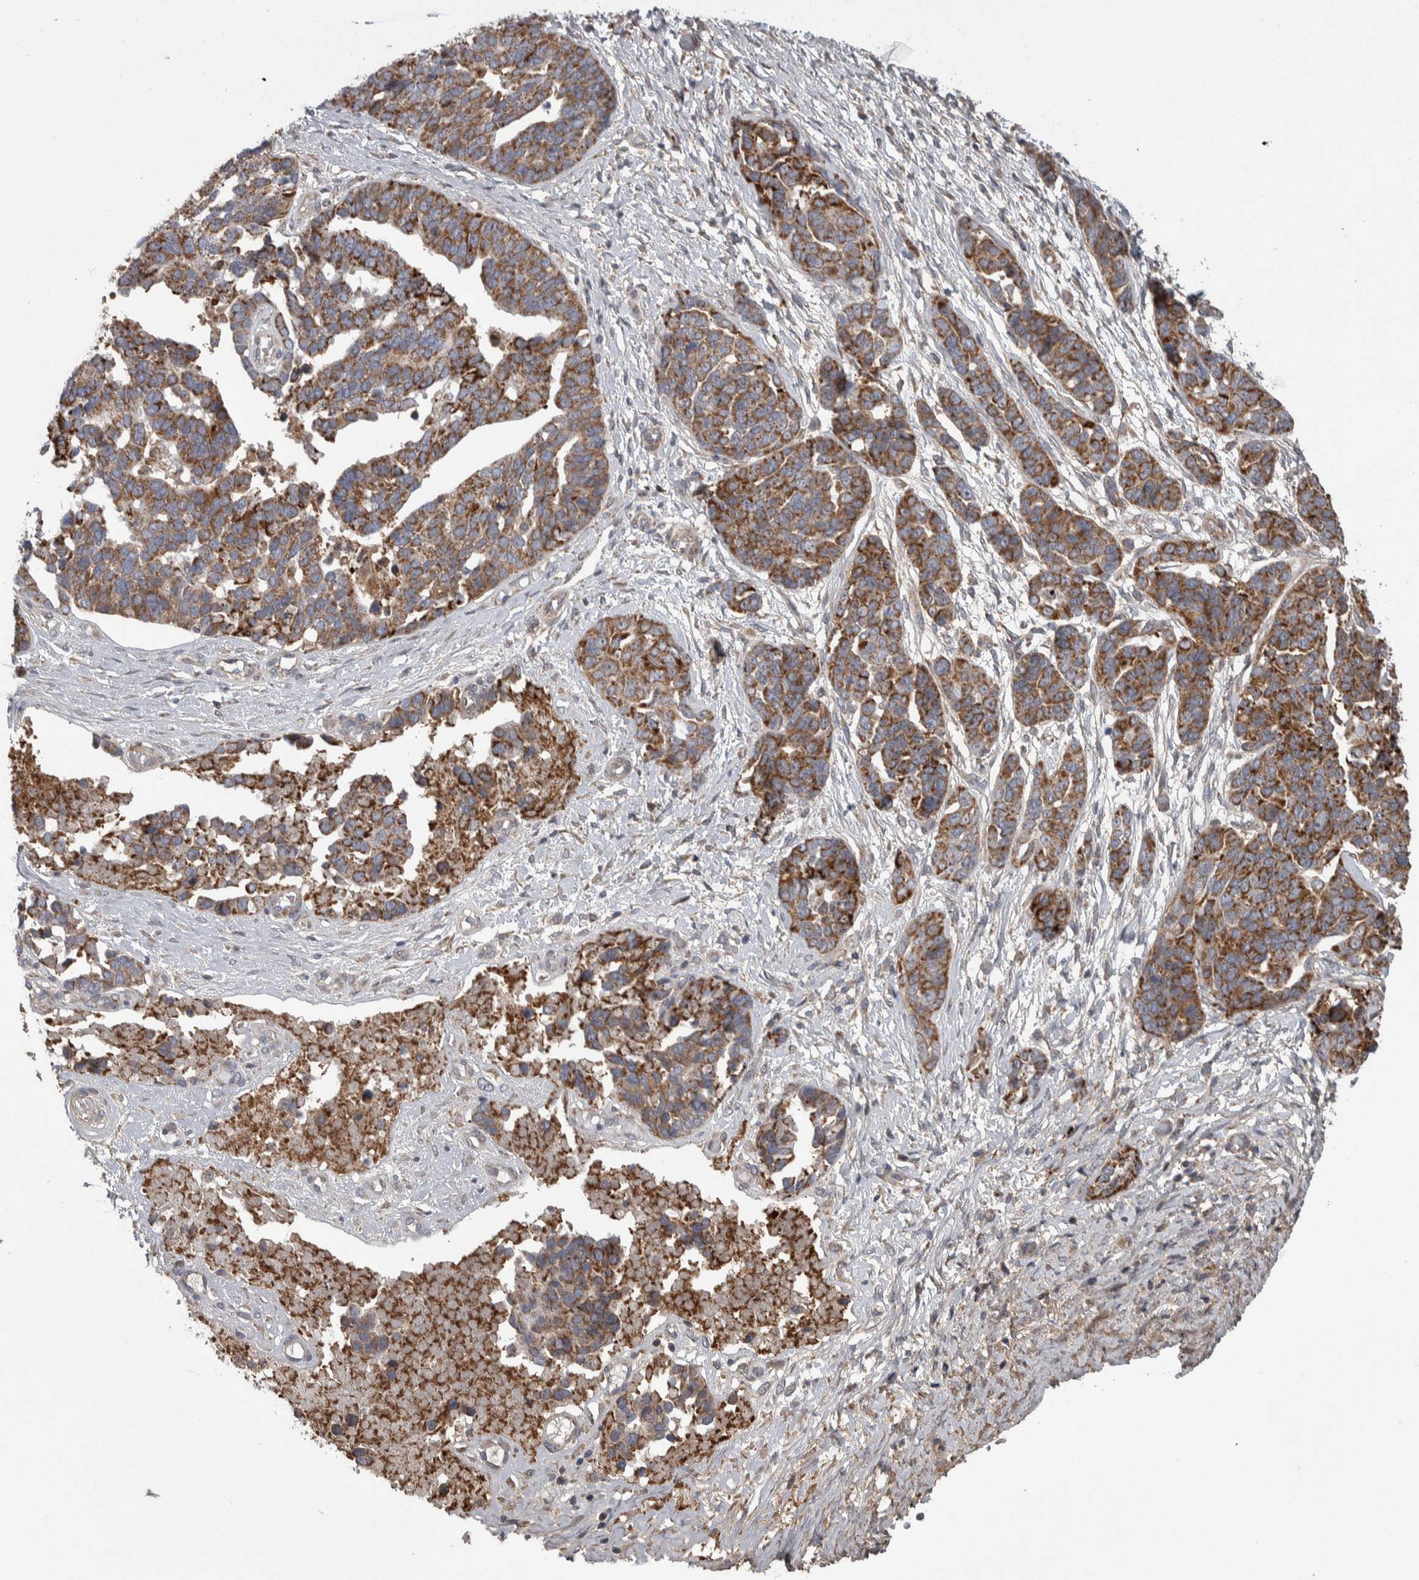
{"staining": {"intensity": "moderate", "quantity": ">75%", "location": "cytoplasmic/membranous"}, "tissue": "ovarian cancer", "cell_type": "Tumor cells", "image_type": "cancer", "snomed": [{"axis": "morphology", "description": "Cystadenocarcinoma, serous, NOS"}, {"axis": "topography", "description": "Ovary"}], "caption": "IHC micrograph of neoplastic tissue: human ovarian cancer (serous cystadenocarcinoma) stained using IHC displays medium levels of moderate protein expression localized specifically in the cytoplasmic/membranous of tumor cells, appearing as a cytoplasmic/membranous brown color.", "gene": "SCO1", "patient": {"sex": "female", "age": 44}}